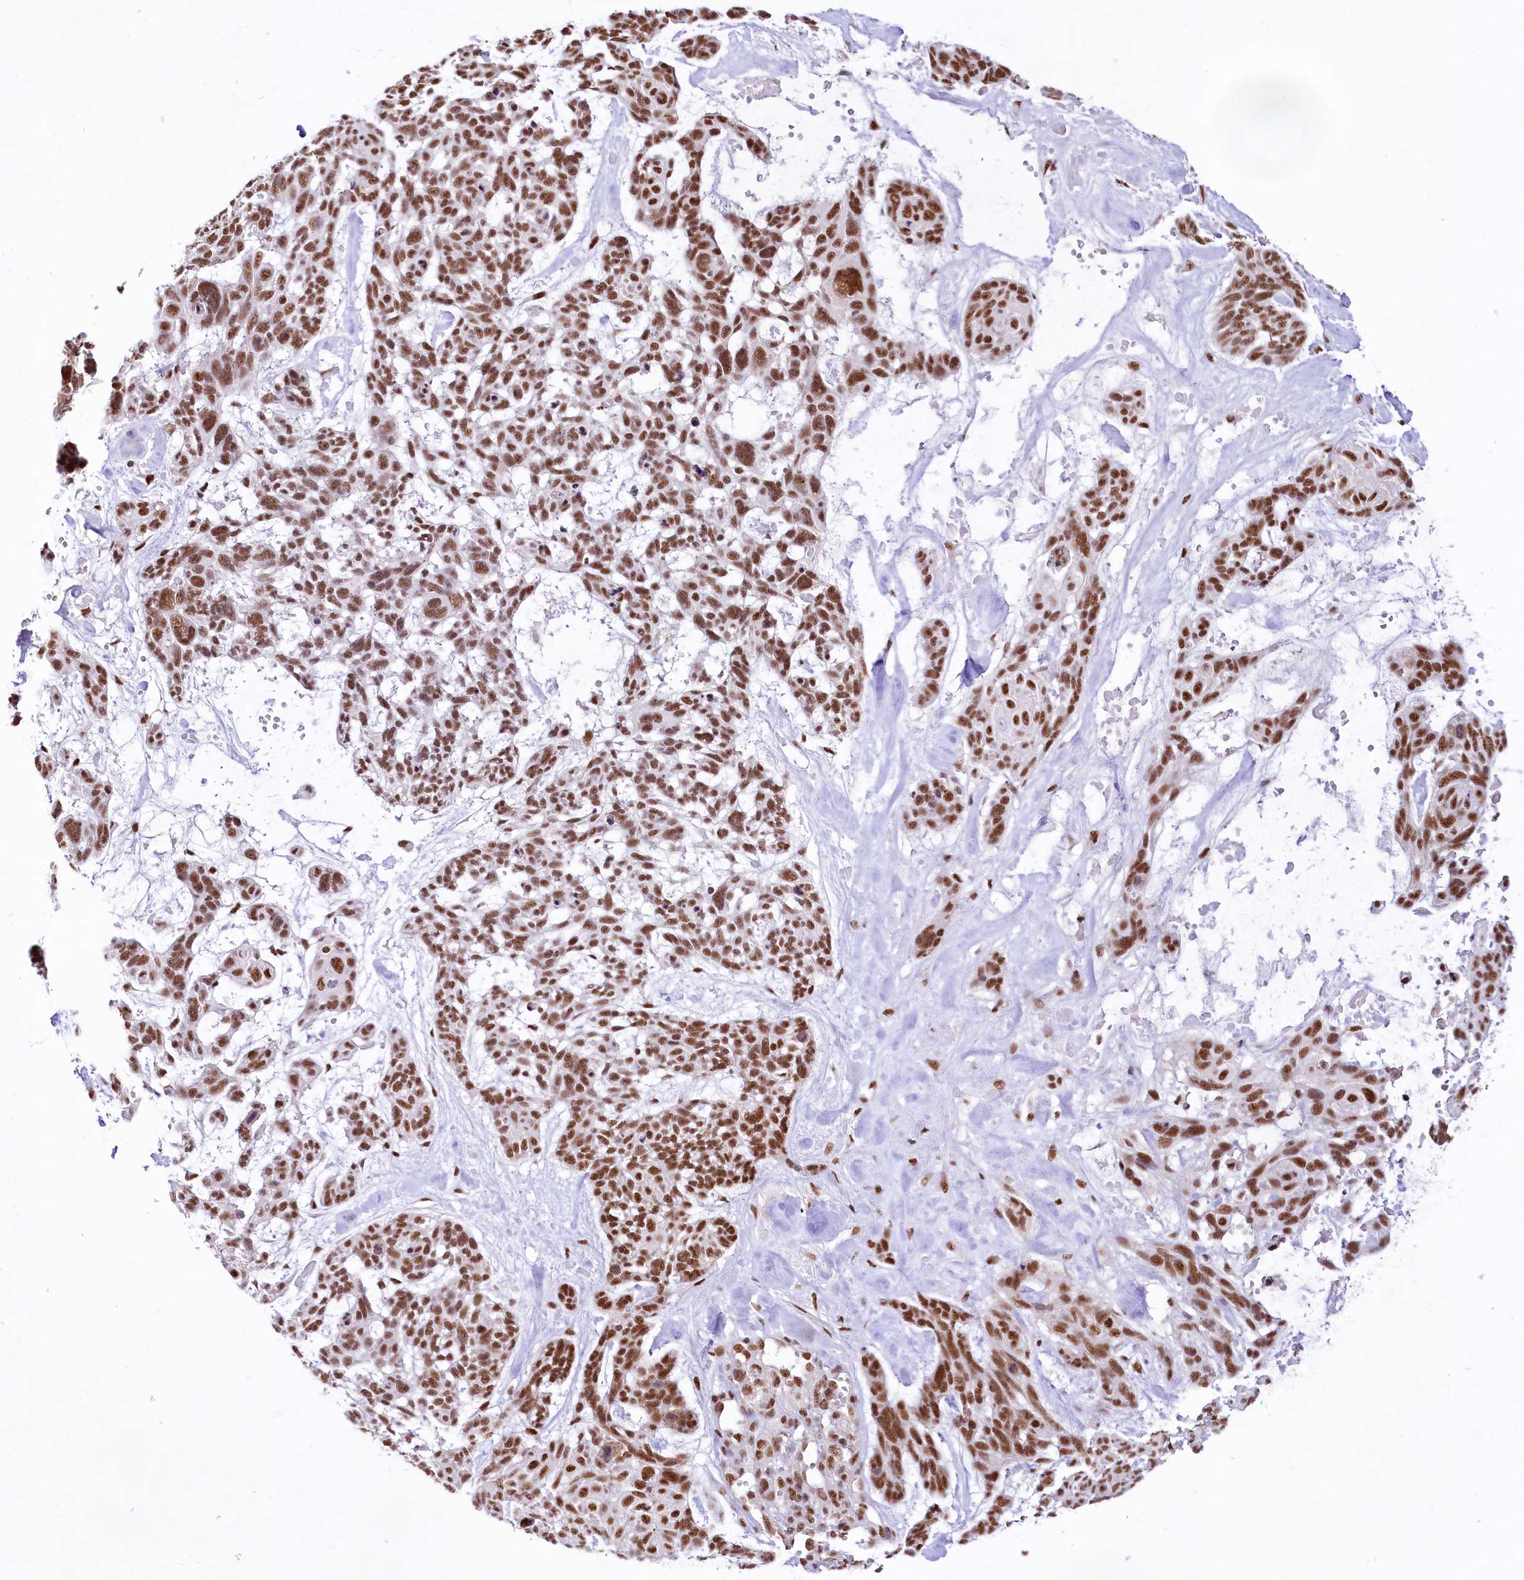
{"staining": {"intensity": "strong", "quantity": ">75%", "location": "nuclear"}, "tissue": "skin cancer", "cell_type": "Tumor cells", "image_type": "cancer", "snomed": [{"axis": "morphology", "description": "Basal cell carcinoma"}, {"axis": "topography", "description": "Skin"}], "caption": "Human skin basal cell carcinoma stained for a protein (brown) shows strong nuclear positive staining in about >75% of tumor cells.", "gene": "HIRA", "patient": {"sex": "male", "age": 88}}